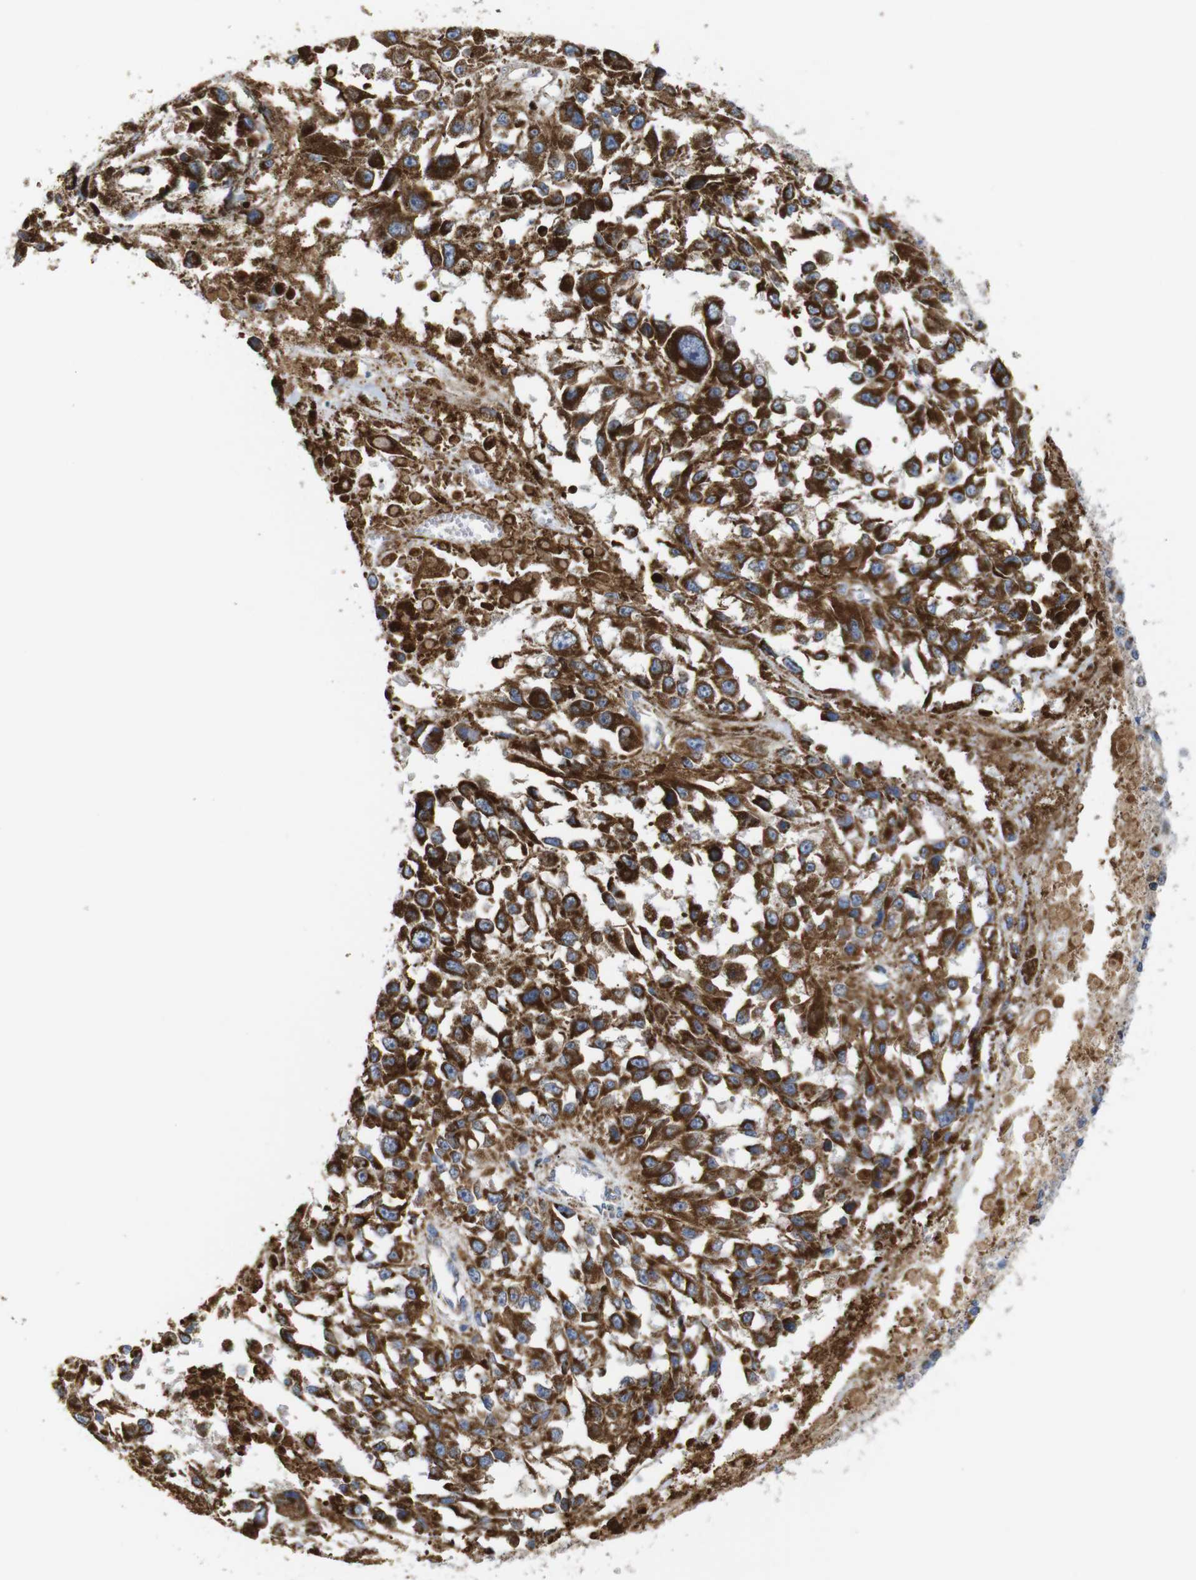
{"staining": {"intensity": "strong", "quantity": ">75%", "location": "cytoplasmic/membranous"}, "tissue": "melanoma", "cell_type": "Tumor cells", "image_type": "cancer", "snomed": [{"axis": "morphology", "description": "Malignant melanoma, Metastatic site"}, {"axis": "topography", "description": "Lymph node"}], "caption": "Melanoma stained with a protein marker reveals strong staining in tumor cells.", "gene": "FAM171B", "patient": {"sex": "male", "age": 59}}